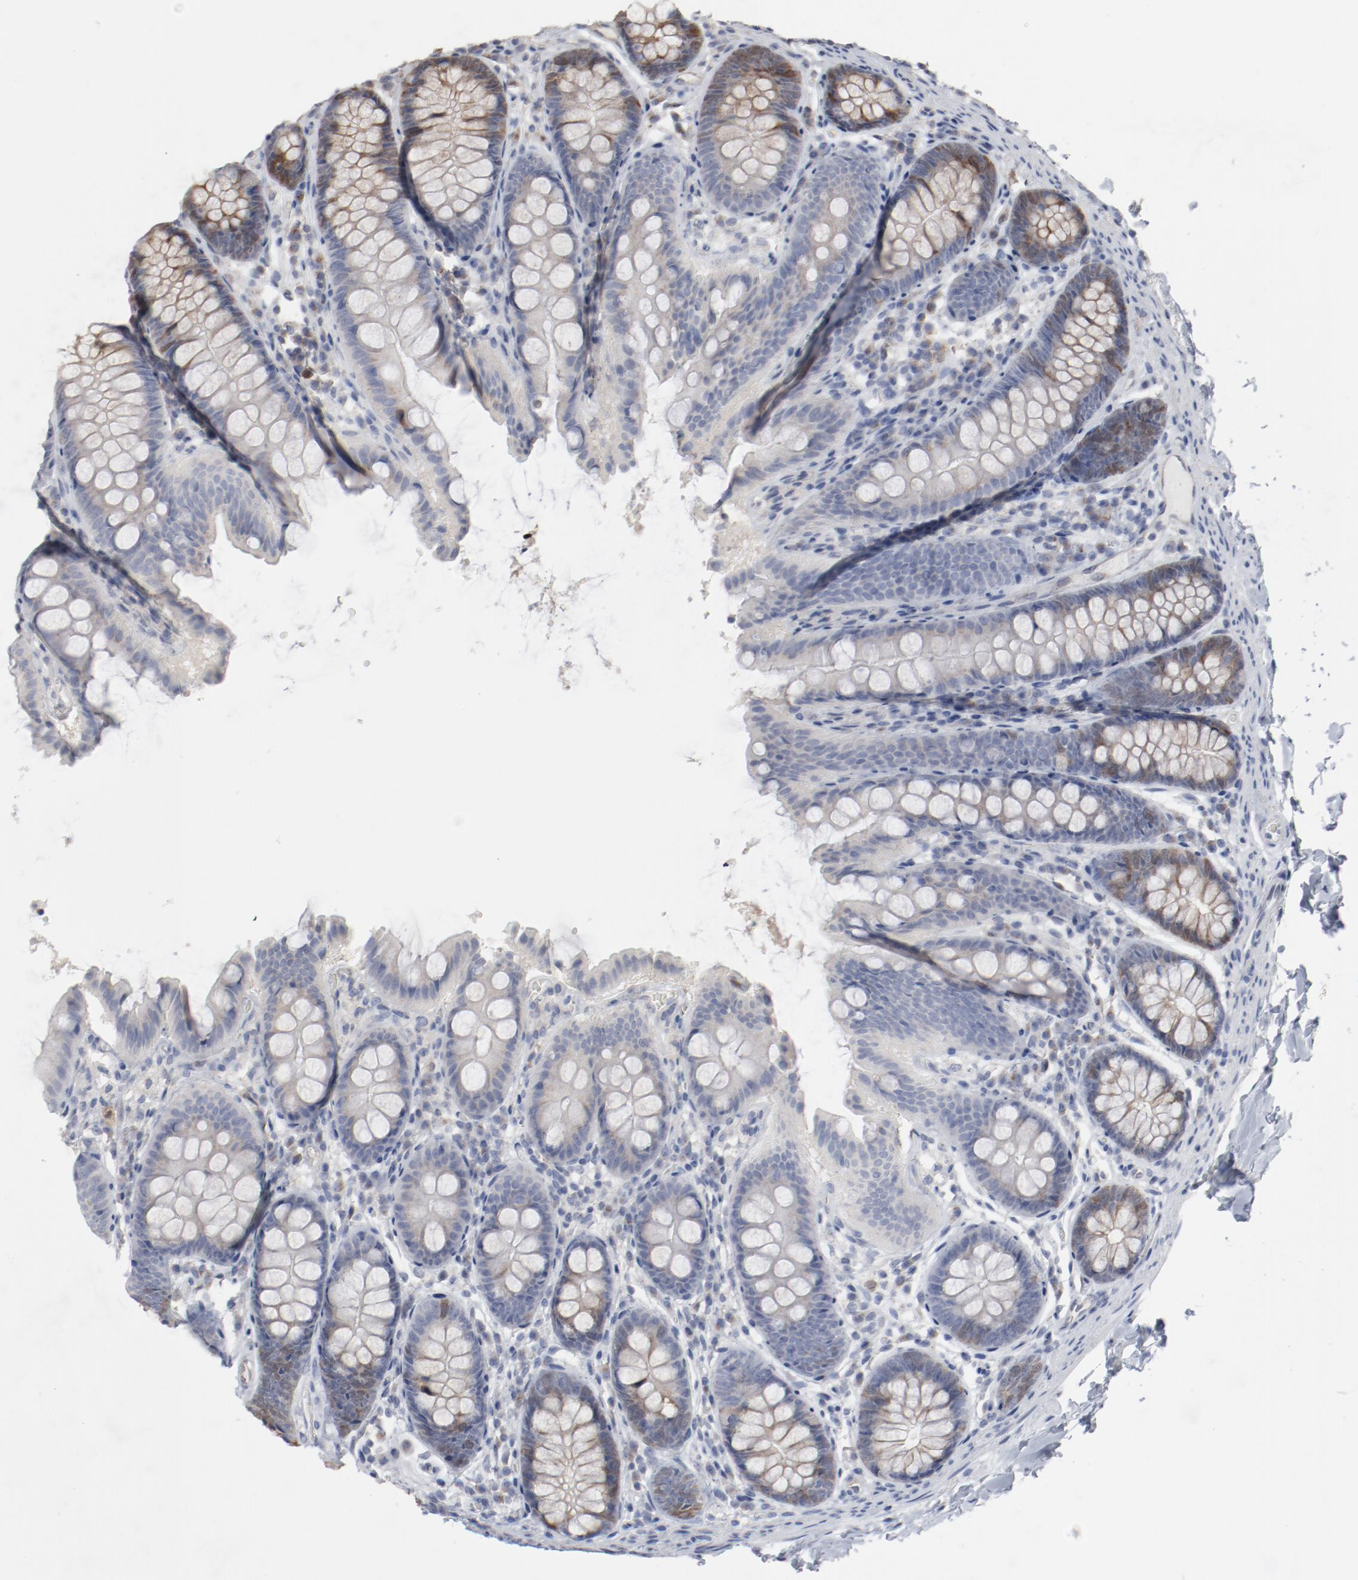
{"staining": {"intensity": "negative", "quantity": "none", "location": "none"}, "tissue": "colon", "cell_type": "Endothelial cells", "image_type": "normal", "snomed": [{"axis": "morphology", "description": "Normal tissue, NOS"}, {"axis": "topography", "description": "Colon"}], "caption": "High magnification brightfield microscopy of normal colon stained with DAB (brown) and counterstained with hematoxylin (blue): endothelial cells show no significant positivity.", "gene": "CDK1", "patient": {"sex": "female", "age": 61}}